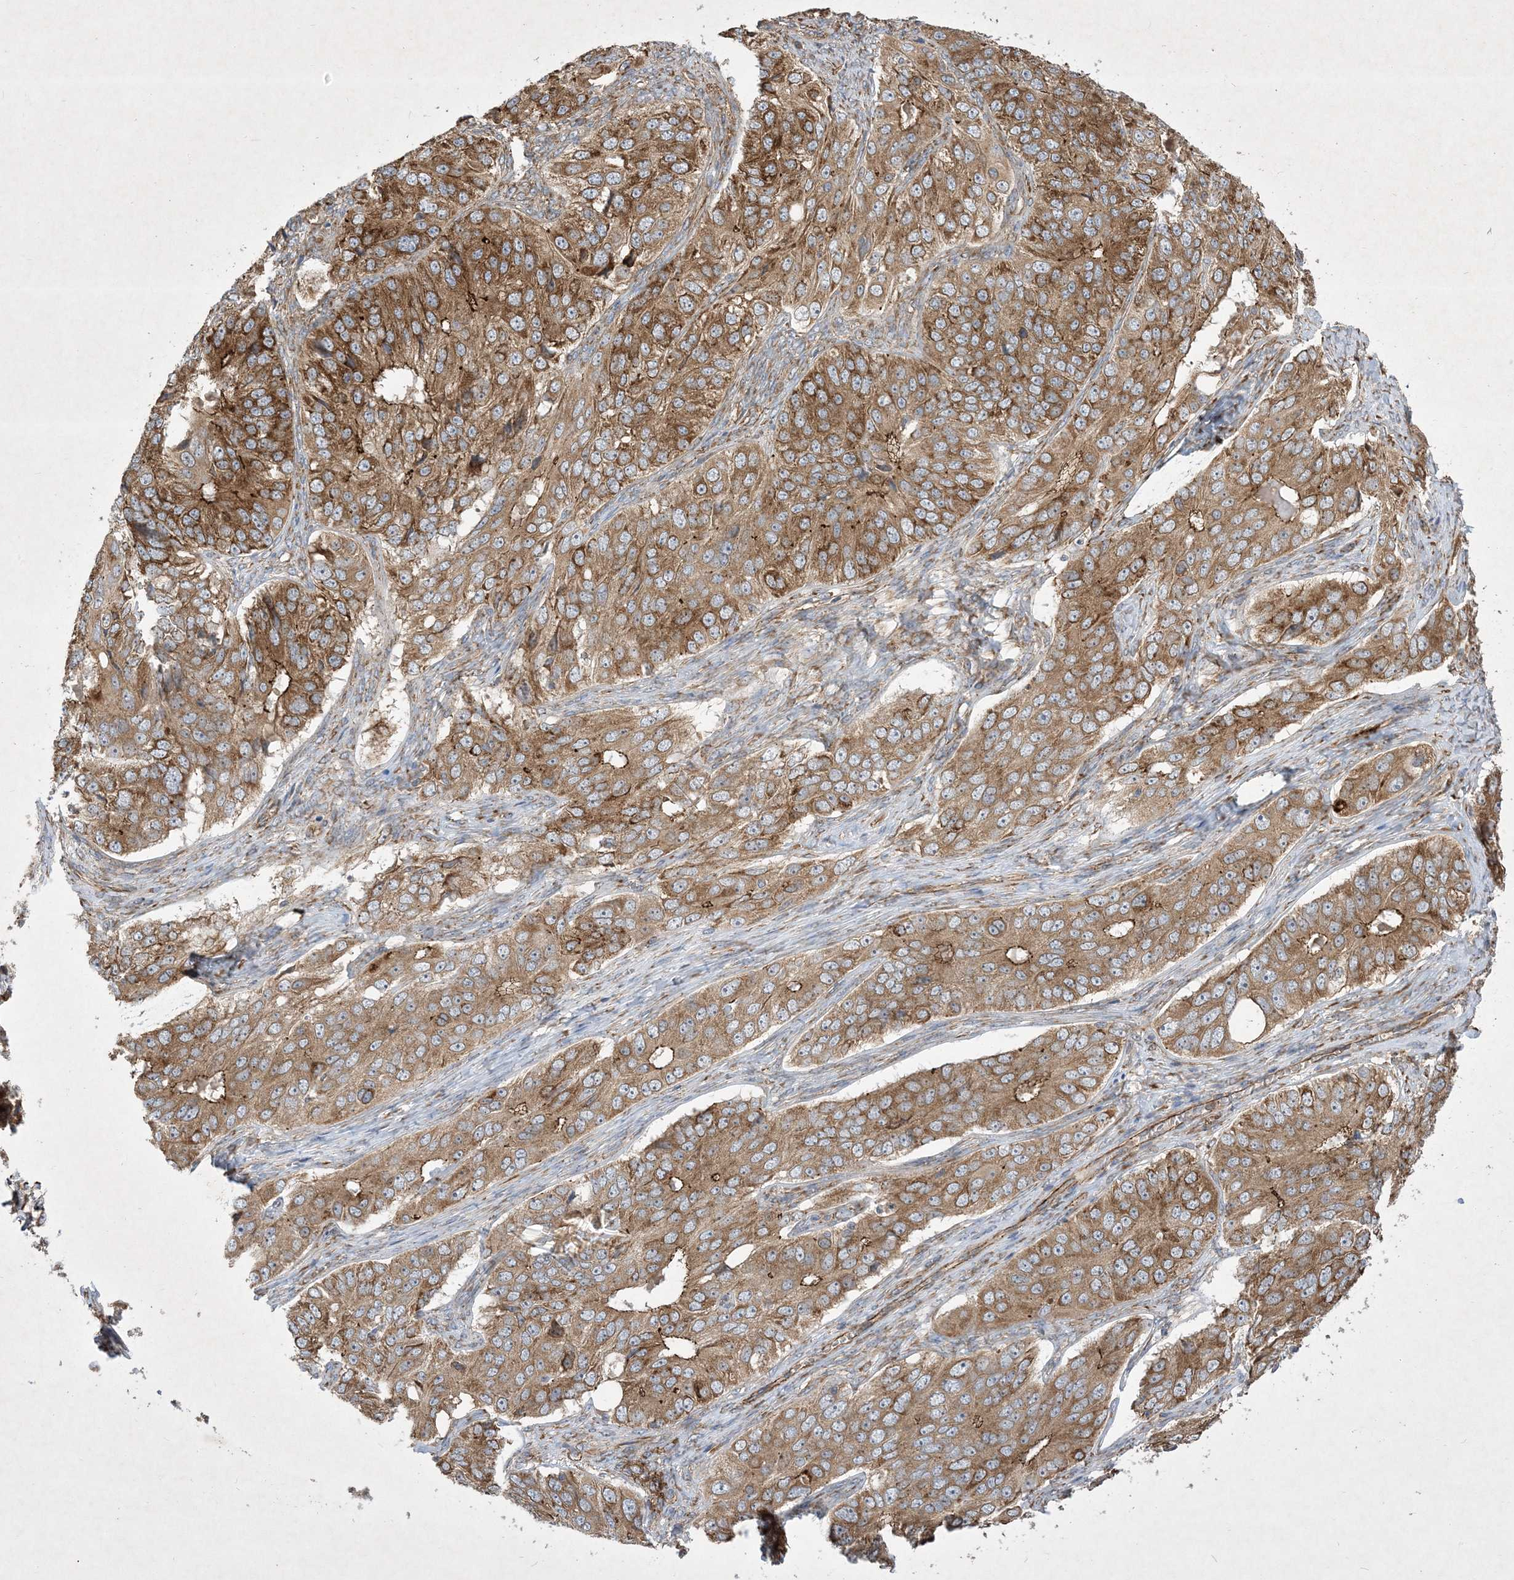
{"staining": {"intensity": "moderate", "quantity": ">75%", "location": "cytoplasmic/membranous"}, "tissue": "ovarian cancer", "cell_type": "Tumor cells", "image_type": "cancer", "snomed": [{"axis": "morphology", "description": "Carcinoma, endometroid"}, {"axis": "topography", "description": "Ovary"}], "caption": "Endometroid carcinoma (ovarian) stained with DAB (3,3'-diaminobenzidine) immunohistochemistry (IHC) displays medium levels of moderate cytoplasmic/membranous positivity in approximately >75% of tumor cells.", "gene": "OTOP1", "patient": {"sex": "female", "age": 51}}